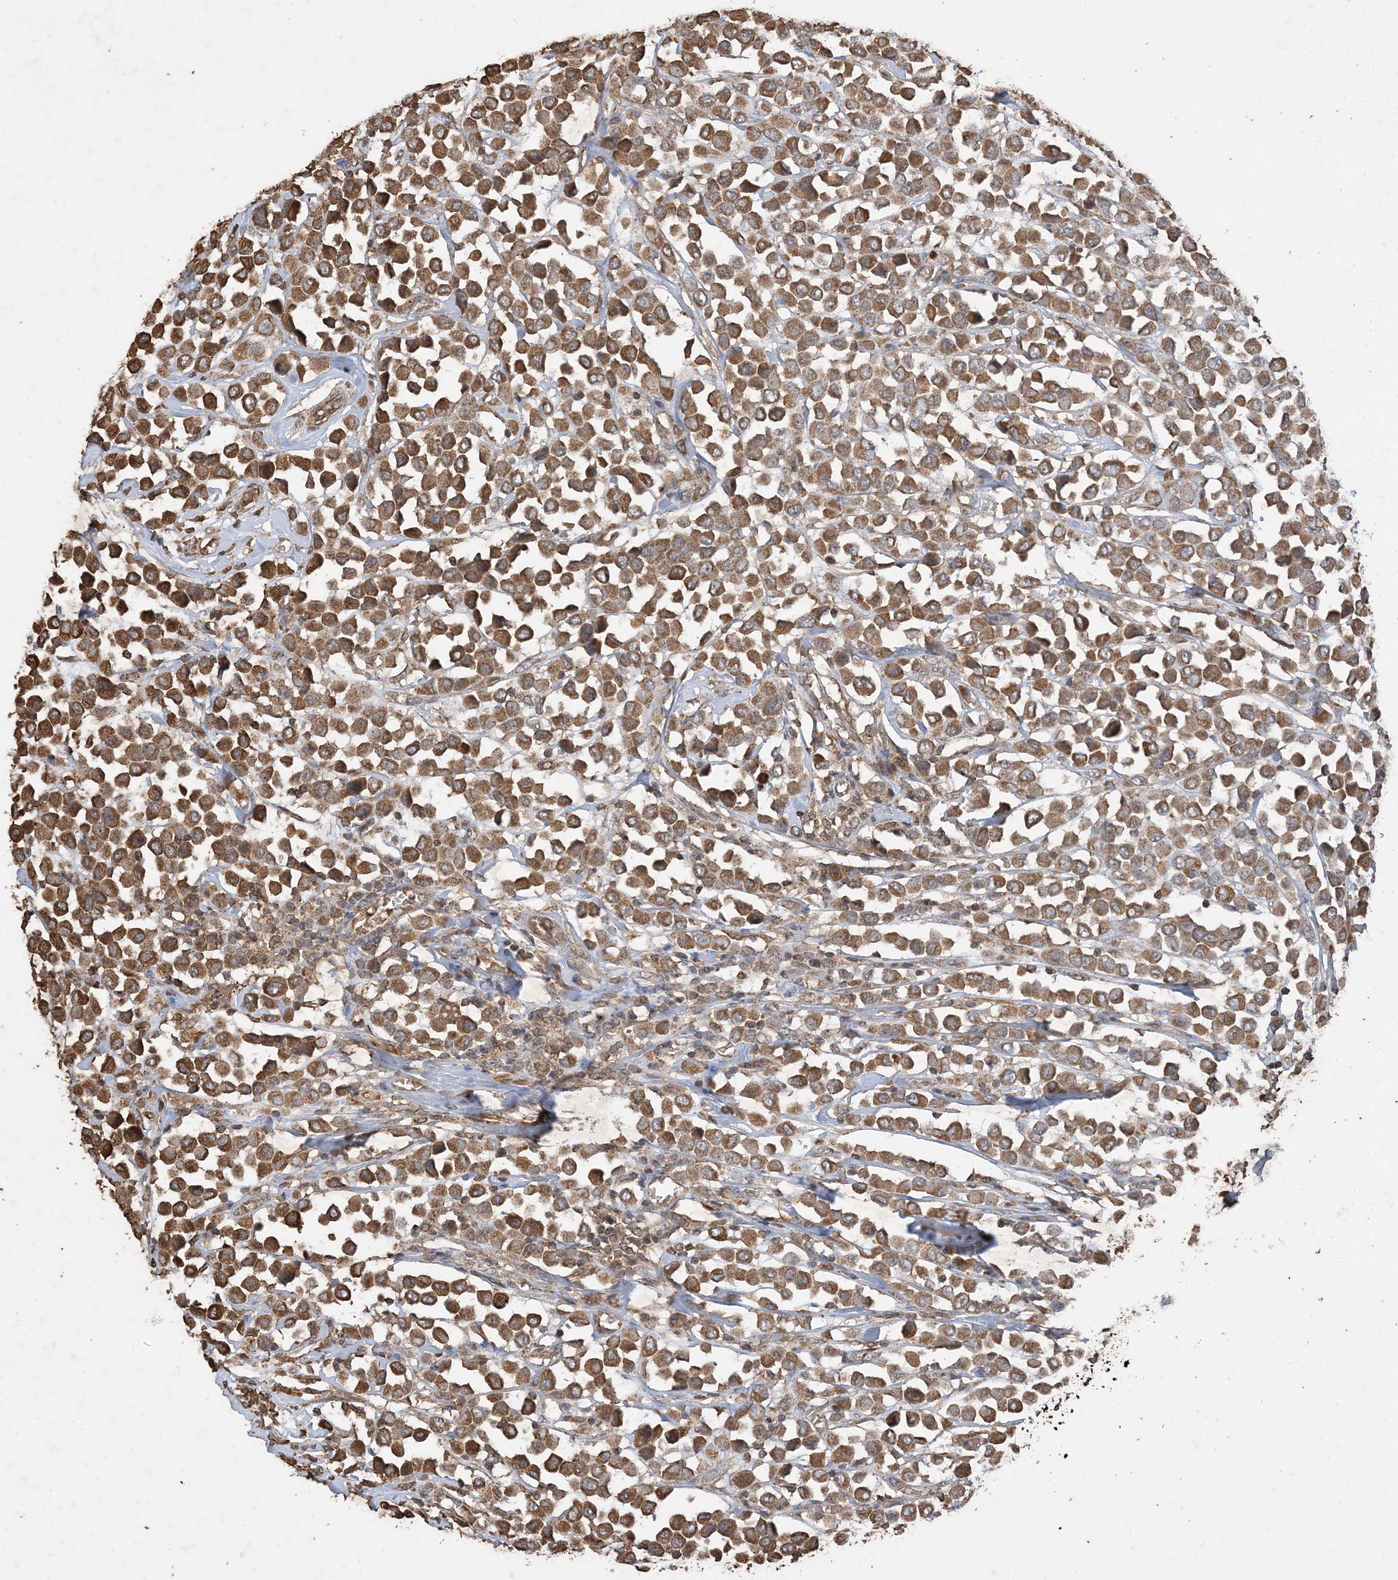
{"staining": {"intensity": "moderate", "quantity": ">75%", "location": "cytoplasmic/membranous"}, "tissue": "breast cancer", "cell_type": "Tumor cells", "image_type": "cancer", "snomed": [{"axis": "morphology", "description": "Duct carcinoma"}, {"axis": "topography", "description": "Breast"}], "caption": "A brown stain highlights moderate cytoplasmic/membranous staining of a protein in human infiltrating ductal carcinoma (breast) tumor cells. Nuclei are stained in blue.", "gene": "HPS4", "patient": {"sex": "female", "age": 61}}